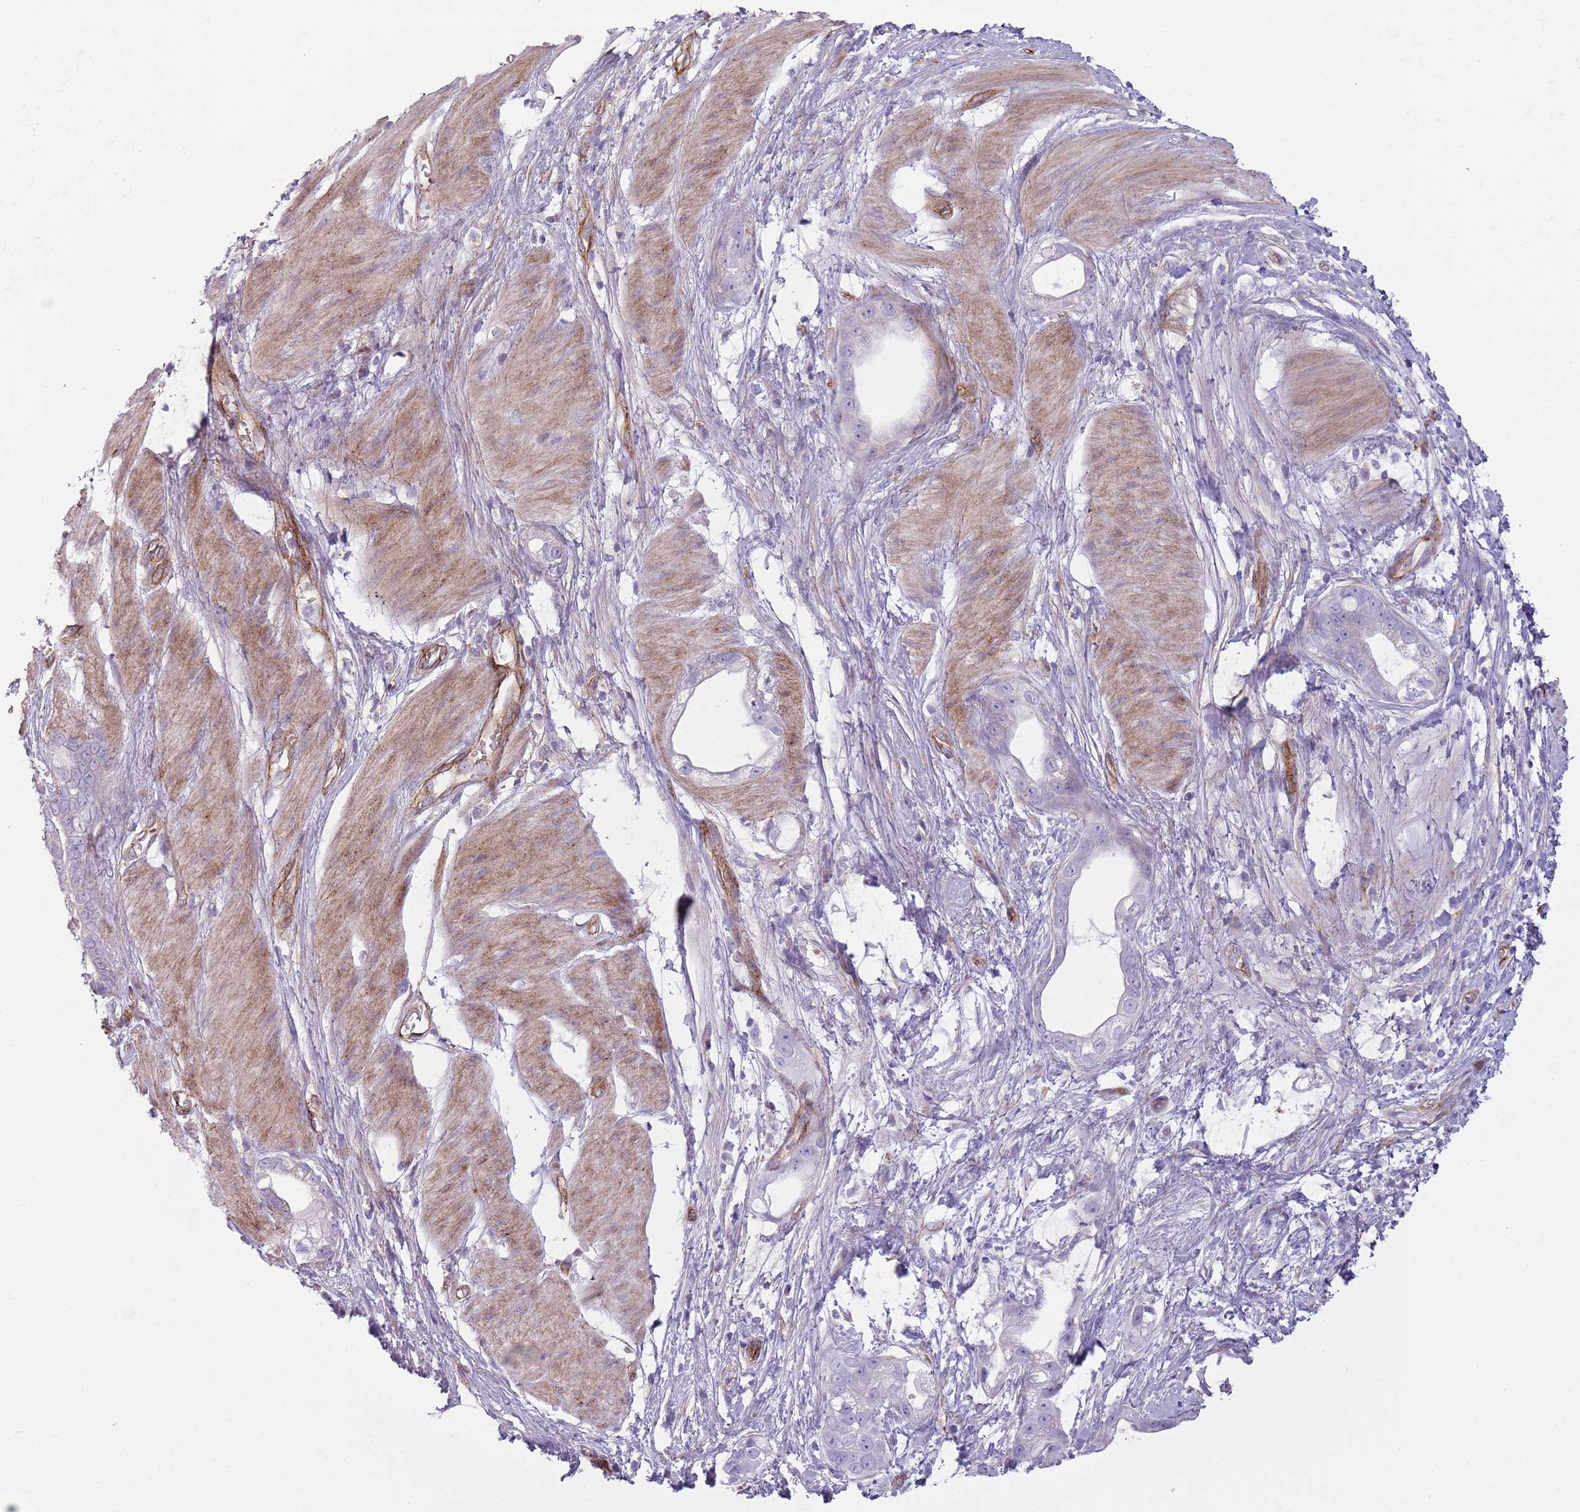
{"staining": {"intensity": "negative", "quantity": "none", "location": "none"}, "tissue": "stomach cancer", "cell_type": "Tumor cells", "image_type": "cancer", "snomed": [{"axis": "morphology", "description": "Adenocarcinoma, NOS"}, {"axis": "topography", "description": "Stomach"}], "caption": "Tumor cells show no significant protein positivity in stomach cancer.", "gene": "SNX1", "patient": {"sex": "male", "age": 55}}